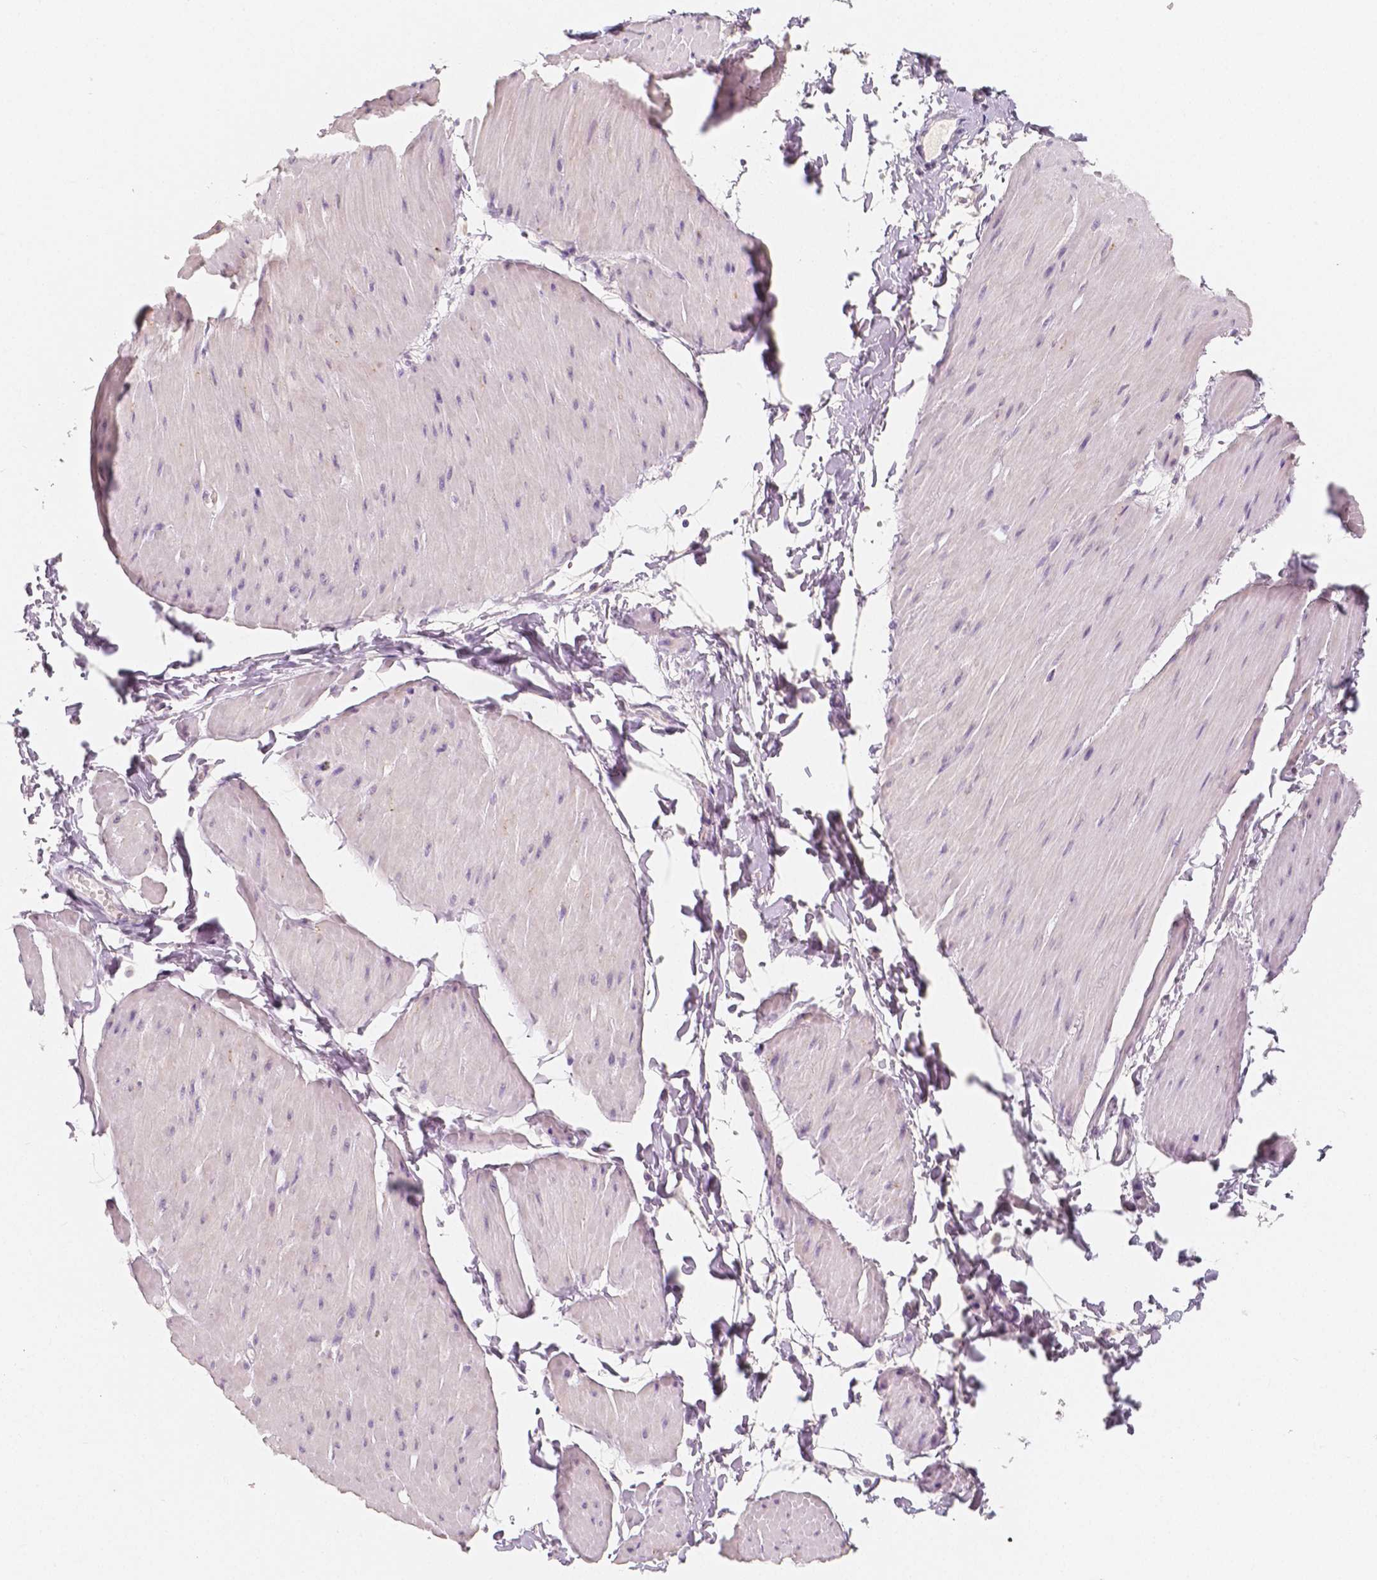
{"staining": {"intensity": "negative", "quantity": "none", "location": "none"}, "tissue": "adipose tissue", "cell_type": "Adipocytes", "image_type": "normal", "snomed": [{"axis": "morphology", "description": "Normal tissue, NOS"}, {"axis": "topography", "description": "Smooth muscle"}, {"axis": "topography", "description": "Peripheral nerve tissue"}], "caption": "The micrograph displays no staining of adipocytes in benign adipose tissue.", "gene": "NECAB2", "patient": {"sex": "male", "age": 58}}